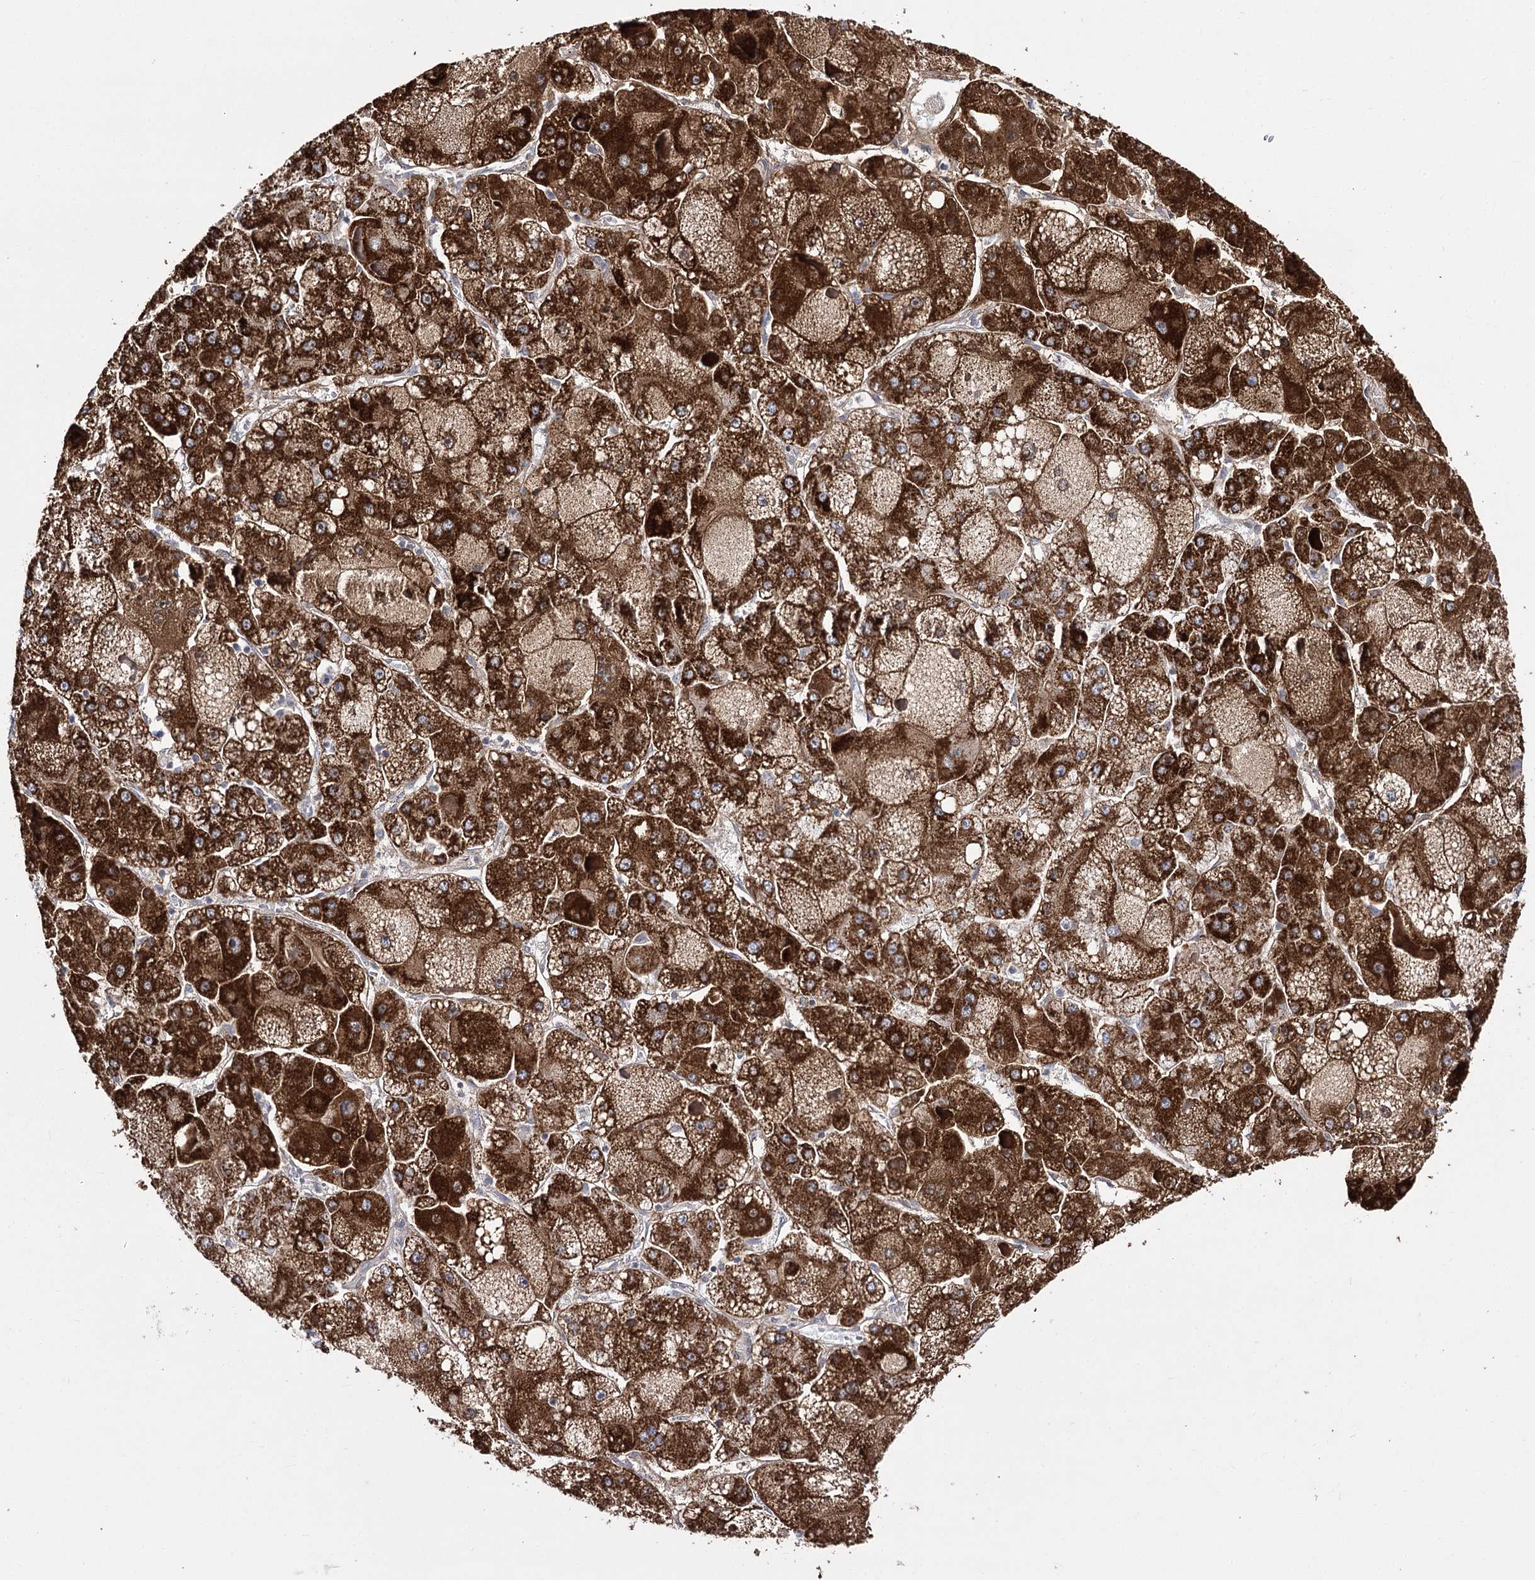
{"staining": {"intensity": "strong", "quantity": ">75%", "location": "cytoplasmic/membranous"}, "tissue": "liver cancer", "cell_type": "Tumor cells", "image_type": "cancer", "snomed": [{"axis": "morphology", "description": "Carcinoma, Hepatocellular, NOS"}, {"axis": "topography", "description": "Liver"}], "caption": "A brown stain labels strong cytoplasmic/membranous positivity of a protein in hepatocellular carcinoma (liver) tumor cells.", "gene": "NADK2", "patient": {"sex": "female", "age": 73}}